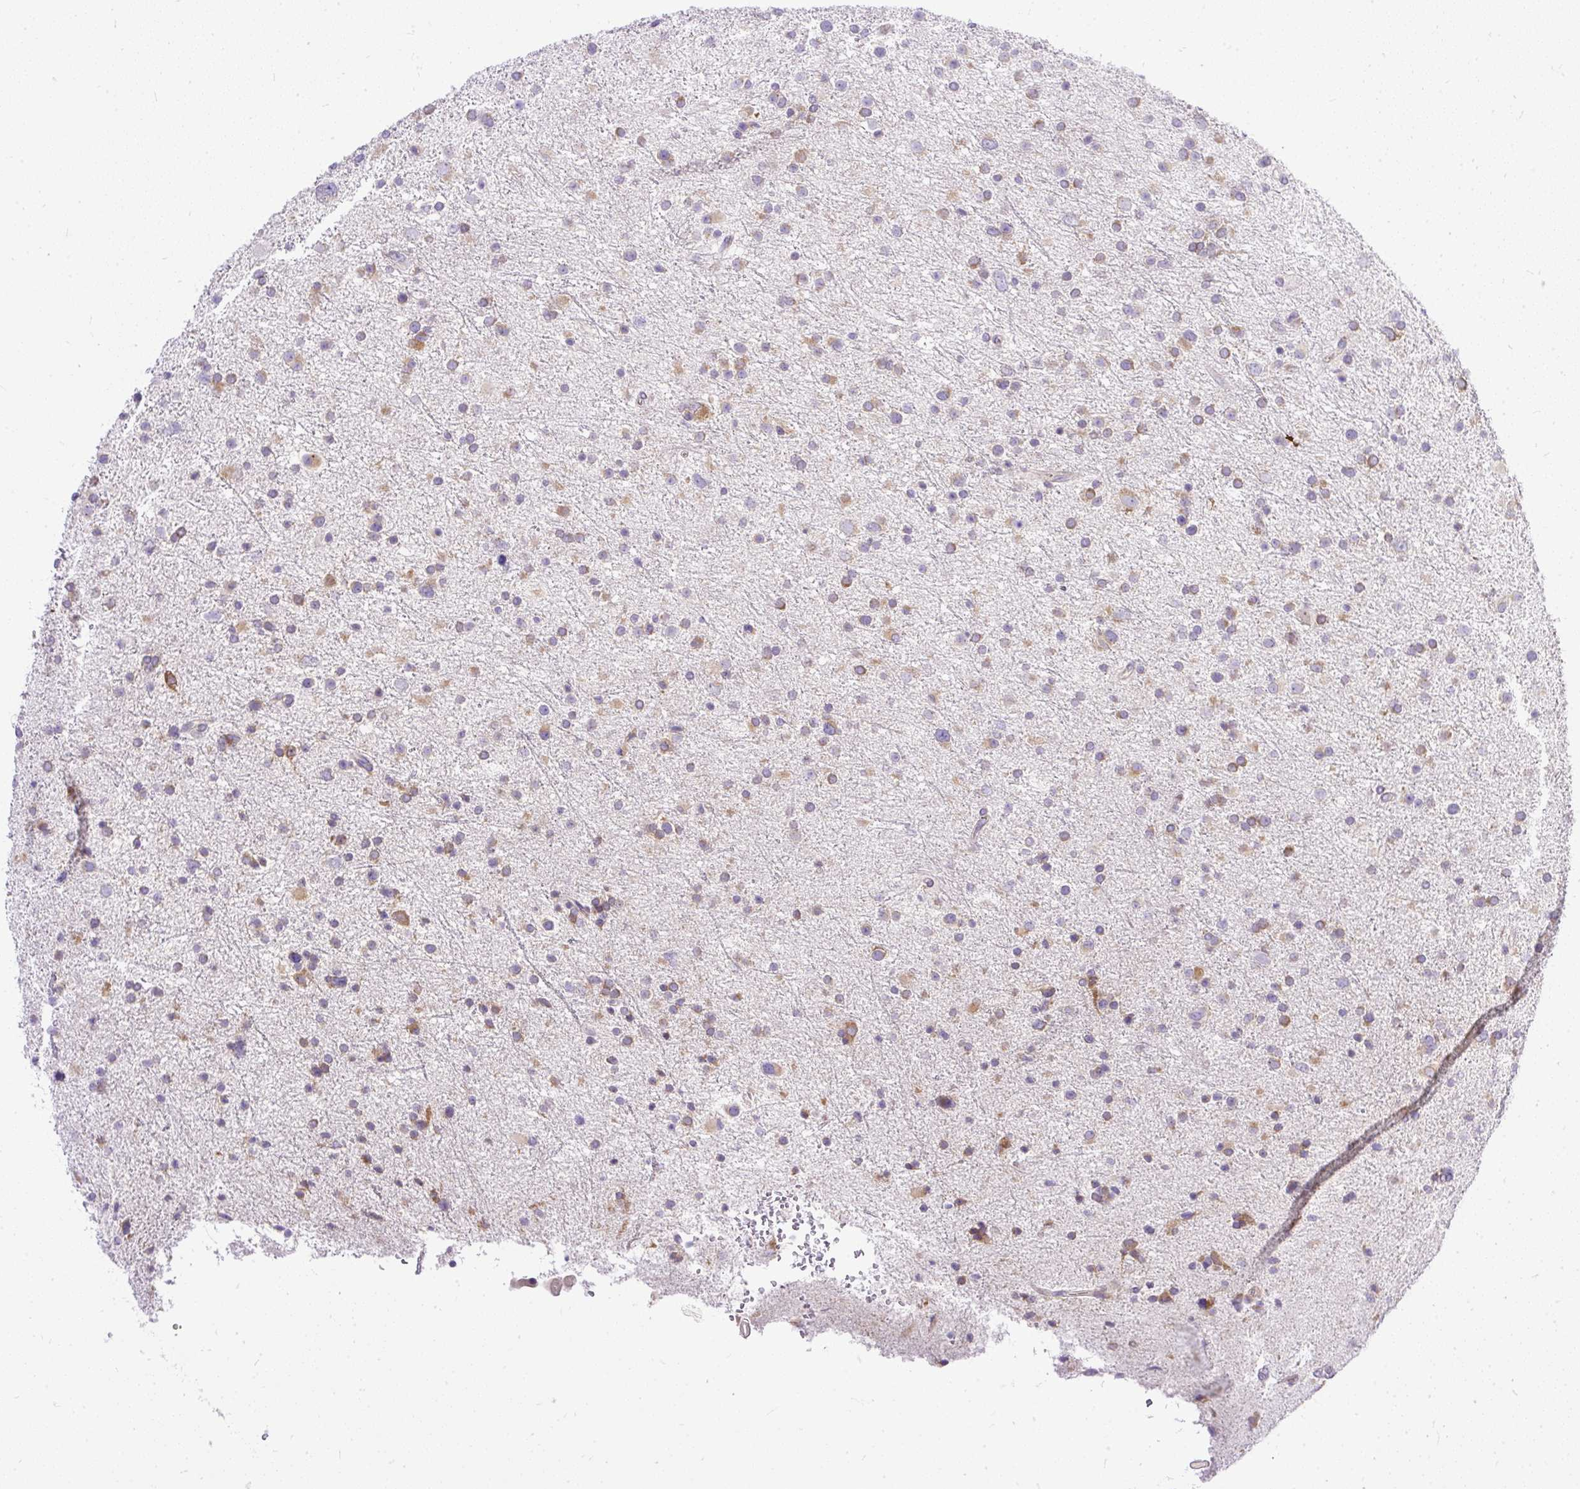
{"staining": {"intensity": "moderate", "quantity": "25%-75%", "location": "cytoplasmic/membranous"}, "tissue": "glioma", "cell_type": "Tumor cells", "image_type": "cancer", "snomed": [{"axis": "morphology", "description": "Glioma, malignant, Low grade"}, {"axis": "topography", "description": "Brain"}], "caption": "Glioma stained with a brown dye displays moderate cytoplasmic/membranous positive positivity in about 25%-75% of tumor cells.", "gene": "AMFR", "patient": {"sex": "female", "age": 32}}